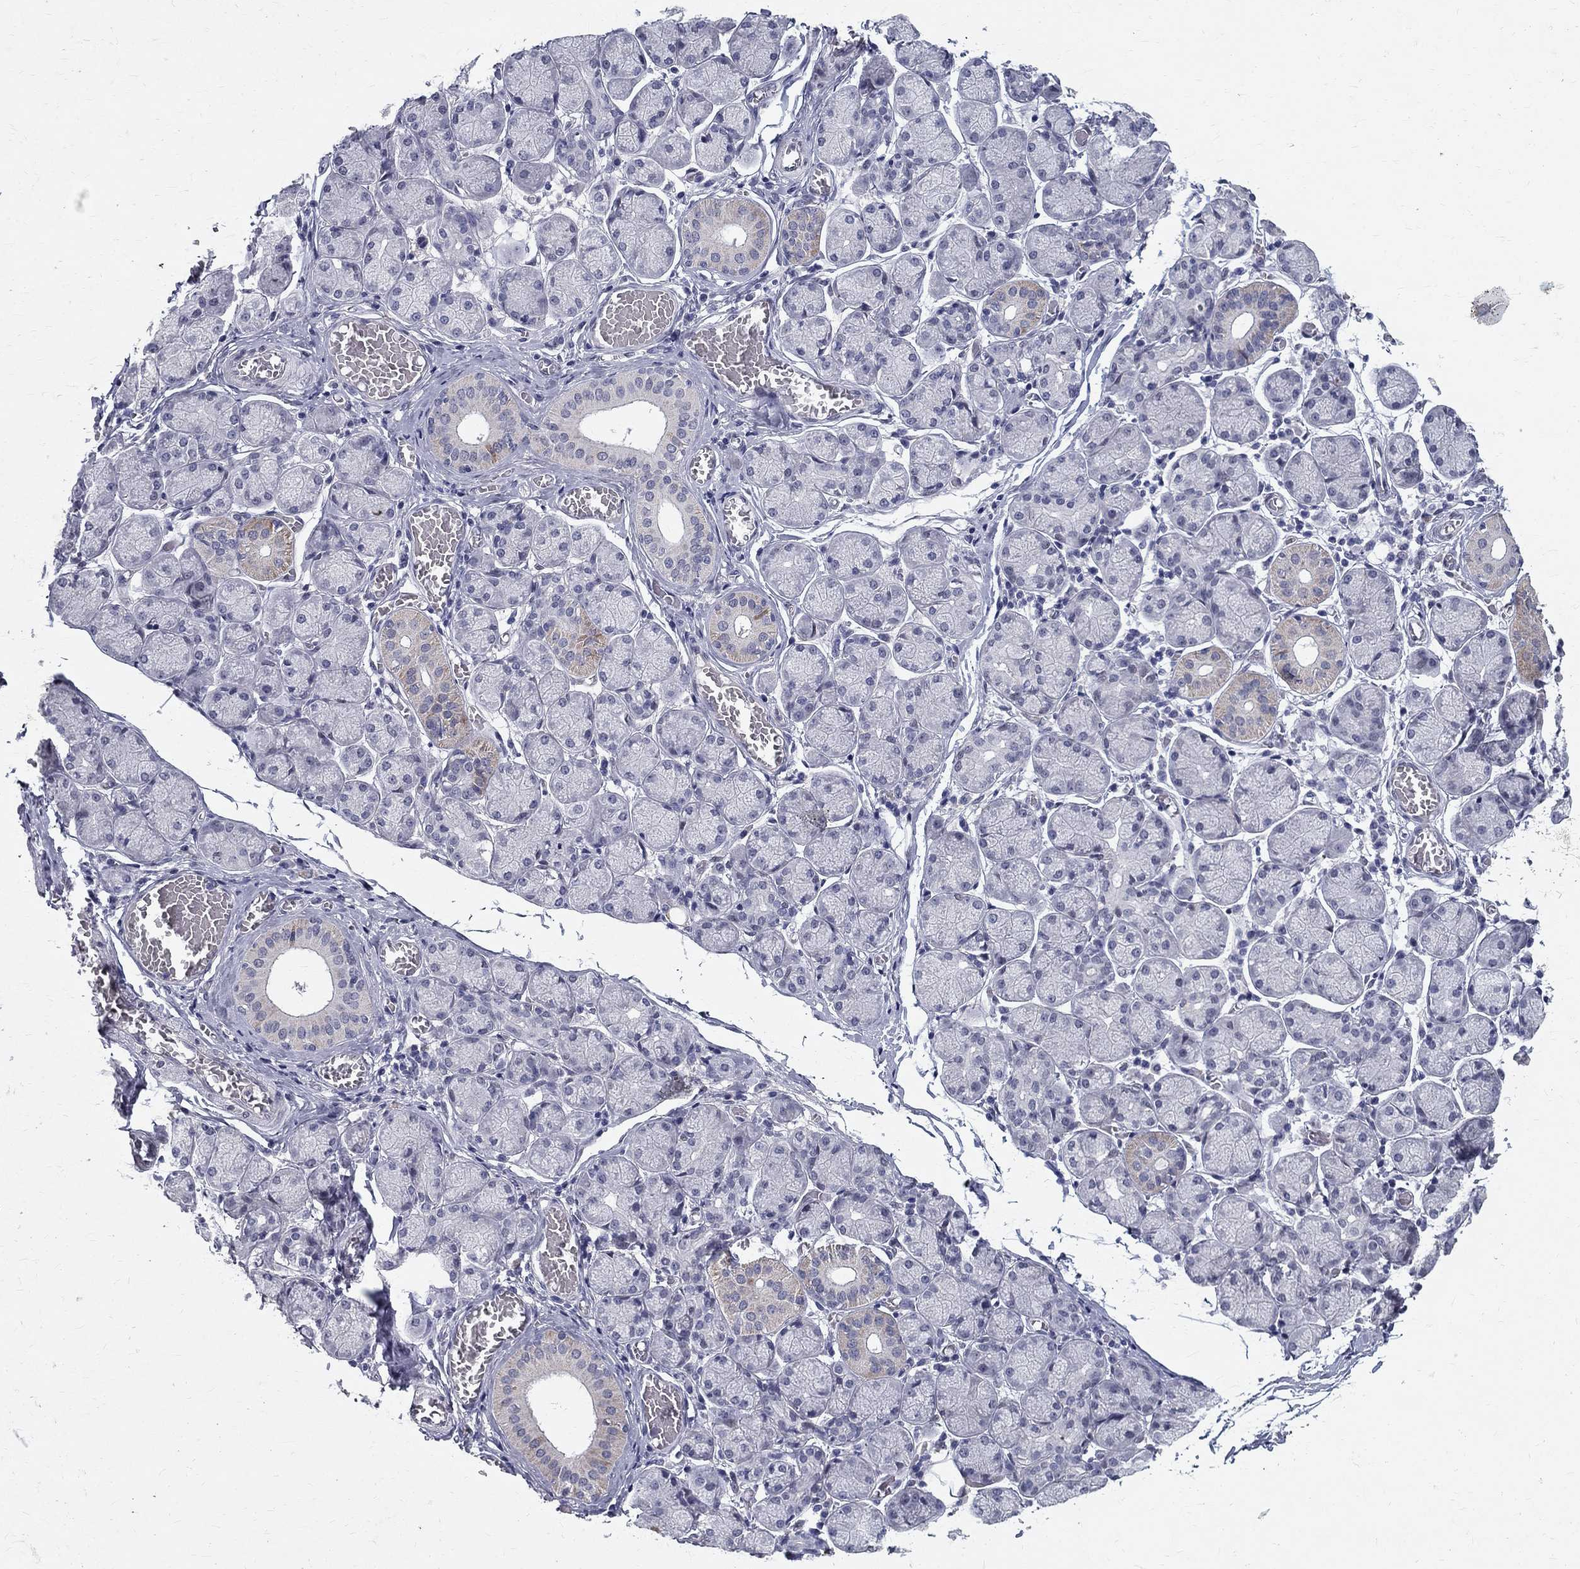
{"staining": {"intensity": "moderate", "quantity": "<25%", "location": "cytoplasmic/membranous"}, "tissue": "salivary gland", "cell_type": "Glandular cells", "image_type": "normal", "snomed": [{"axis": "morphology", "description": "Normal tissue, NOS"}, {"axis": "topography", "description": "Salivary gland"}, {"axis": "topography", "description": "Peripheral nerve tissue"}], "caption": "IHC of normal human salivary gland reveals low levels of moderate cytoplasmic/membranous staining in approximately <25% of glandular cells.", "gene": "RBFOX1", "patient": {"sex": "female", "age": 24}}